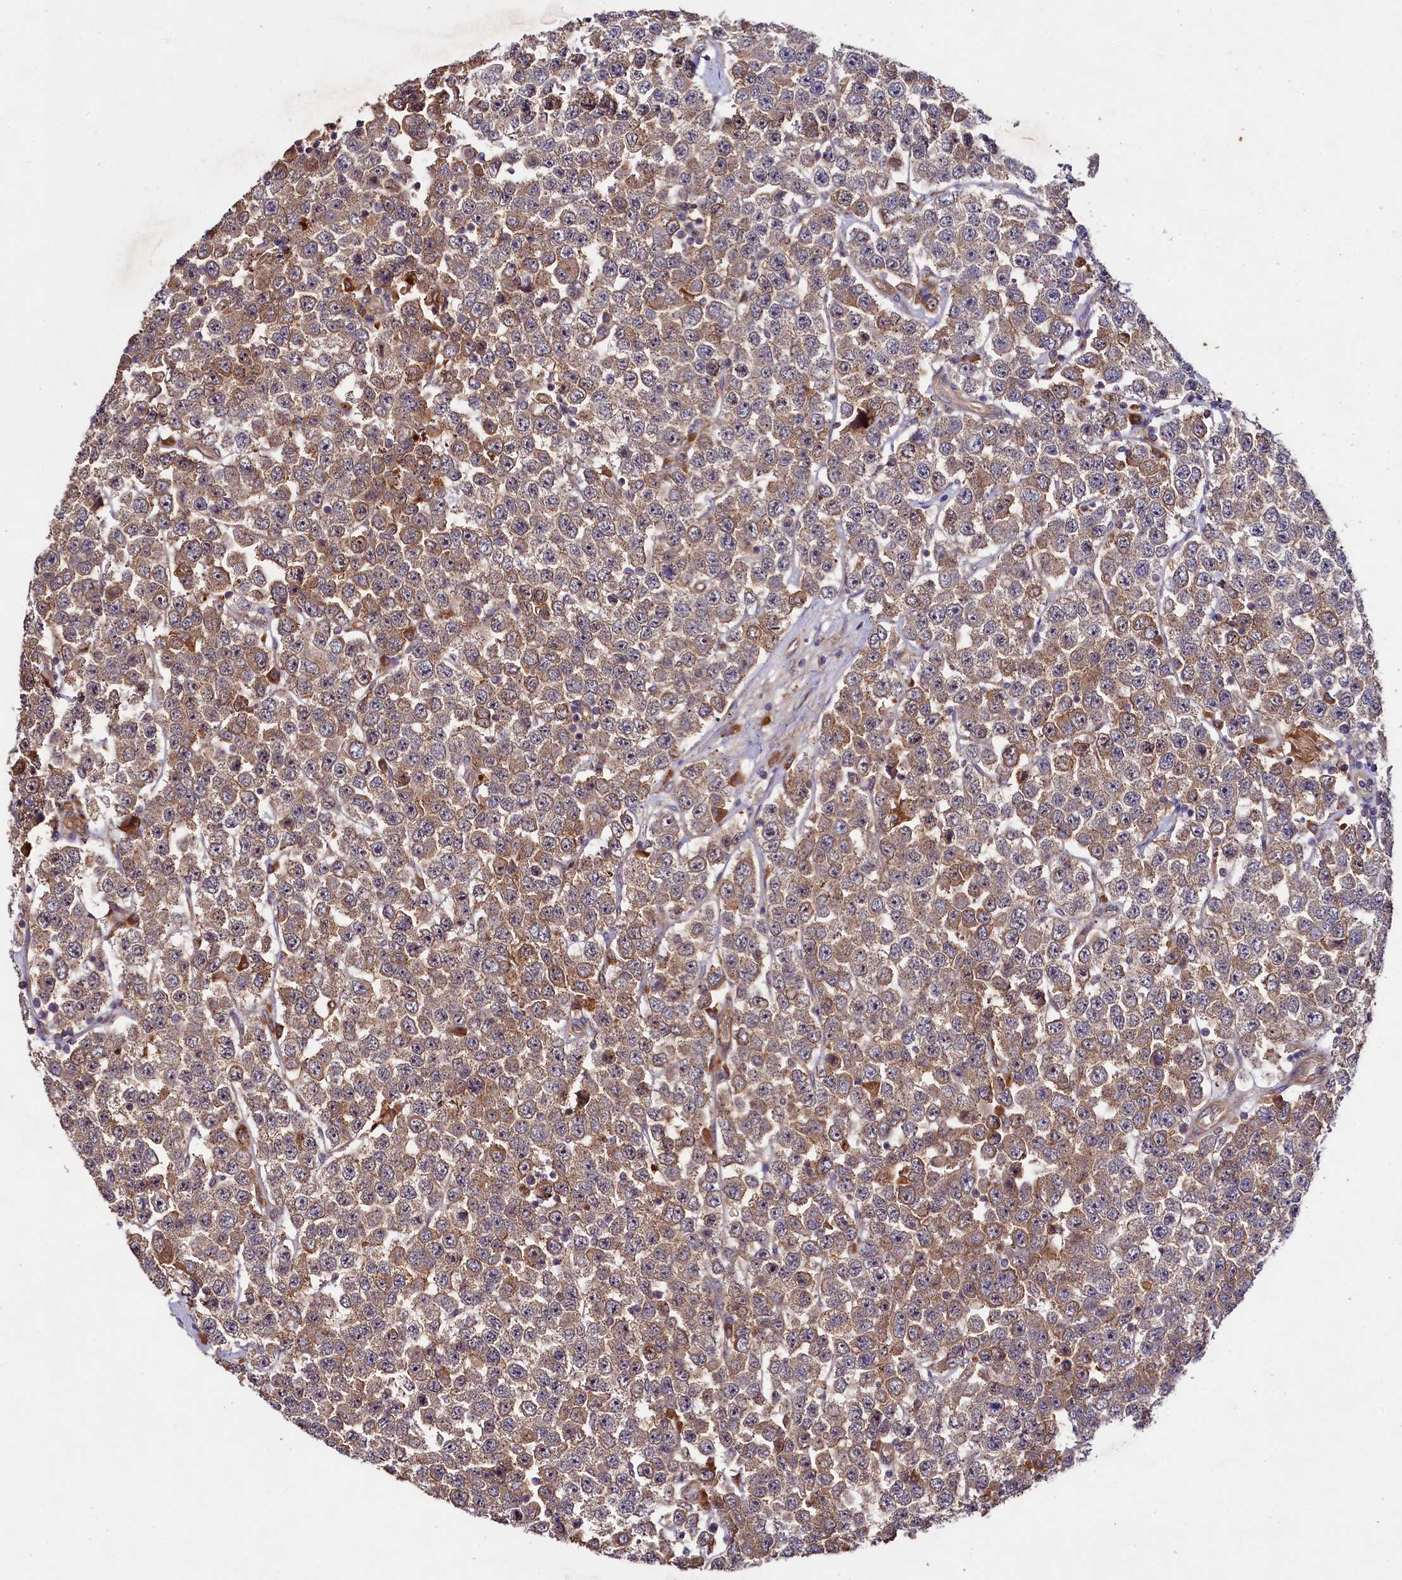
{"staining": {"intensity": "moderate", "quantity": "25%-75%", "location": "cytoplasmic/membranous"}, "tissue": "testis cancer", "cell_type": "Tumor cells", "image_type": "cancer", "snomed": [{"axis": "morphology", "description": "Seminoma, NOS"}, {"axis": "topography", "description": "Testis"}], "caption": "Human seminoma (testis) stained for a protein (brown) demonstrates moderate cytoplasmic/membranous positive positivity in about 25%-75% of tumor cells.", "gene": "CCDC102A", "patient": {"sex": "male", "age": 28}}